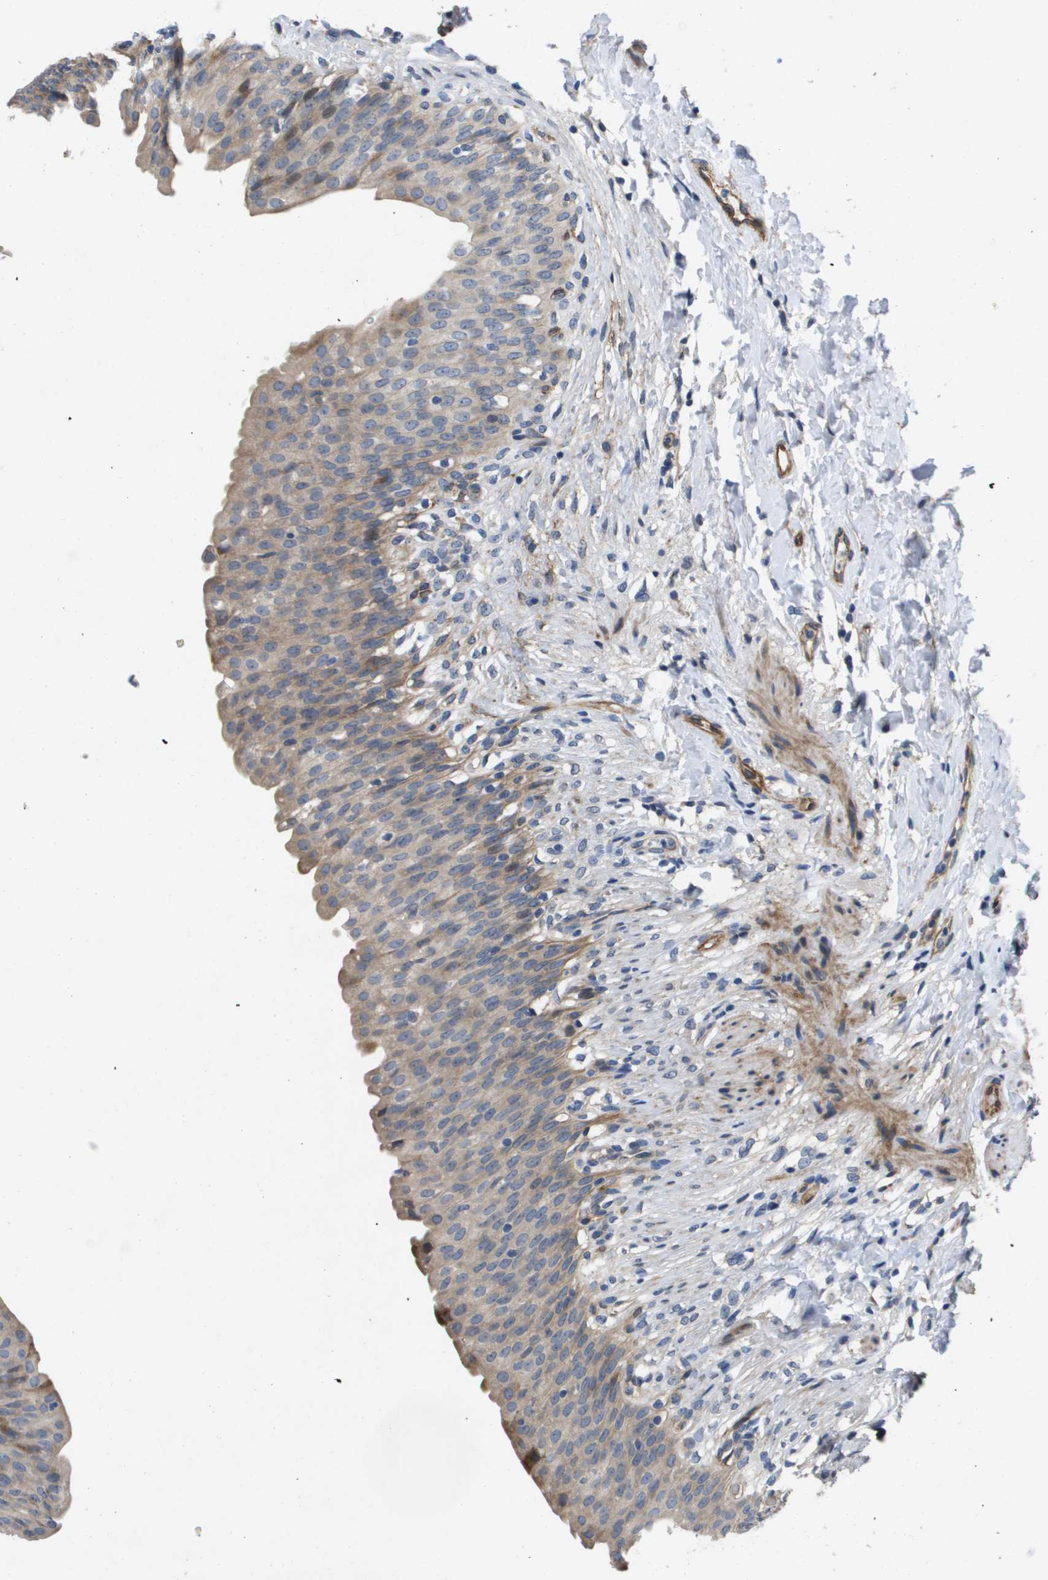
{"staining": {"intensity": "weak", "quantity": ">75%", "location": "cytoplasmic/membranous"}, "tissue": "urinary bladder", "cell_type": "Urothelial cells", "image_type": "normal", "snomed": [{"axis": "morphology", "description": "Normal tissue, NOS"}, {"axis": "topography", "description": "Urinary bladder"}], "caption": "Immunohistochemical staining of benign urinary bladder reveals low levels of weak cytoplasmic/membranous expression in about >75% of urothelial cells. Immunohistochemistry stains the protein in brown and the nuclei are stained blue.", "gene": "ENTPD2", "patient": {"sex": "female", "age": 79}}